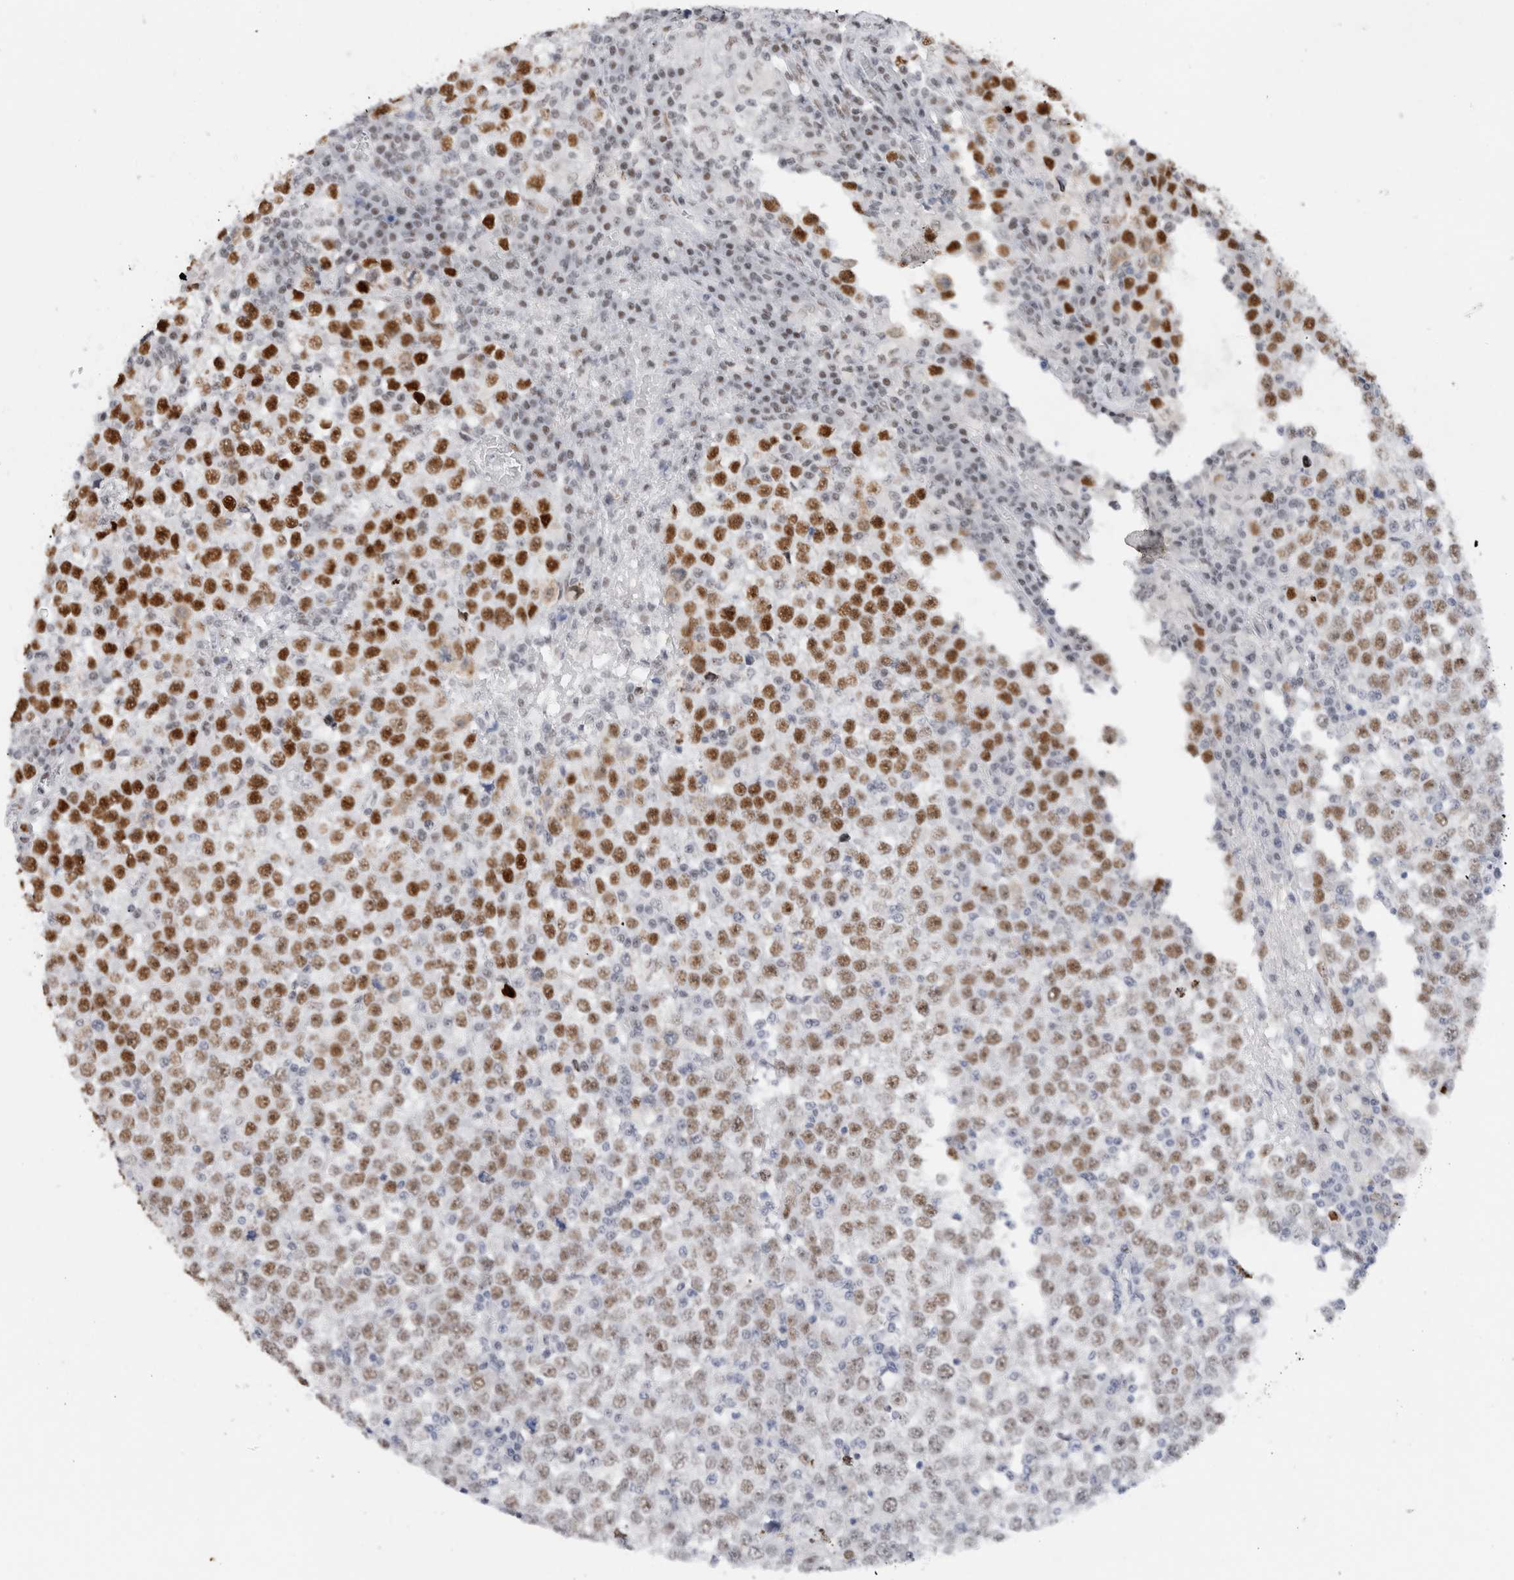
{"staining": {"intensity": "strong", "quantity": "25%-75%", "location": "nuclear"}, "tissue": "testis cancer", "cell_type": "Tumor cells", "image_type": "cancer", "snomed": [{"axis": "morphology", "description": "Seminoma, NOS"}, {"axis": "topography", "description": "Testis"}], "caption": "A high amount of strong nuclear positivity is seen in about 25%-75% of tumor cells in testis cancer (seminoma) tissue. The staining was performed using DAB (3,3'-diaminobenzidine), with brown indicating positive protein expression. Nuclei are stained blue with hematoxylin.", "gene": "COPS7A", "patient": {"sex": "male", "age": 65}}